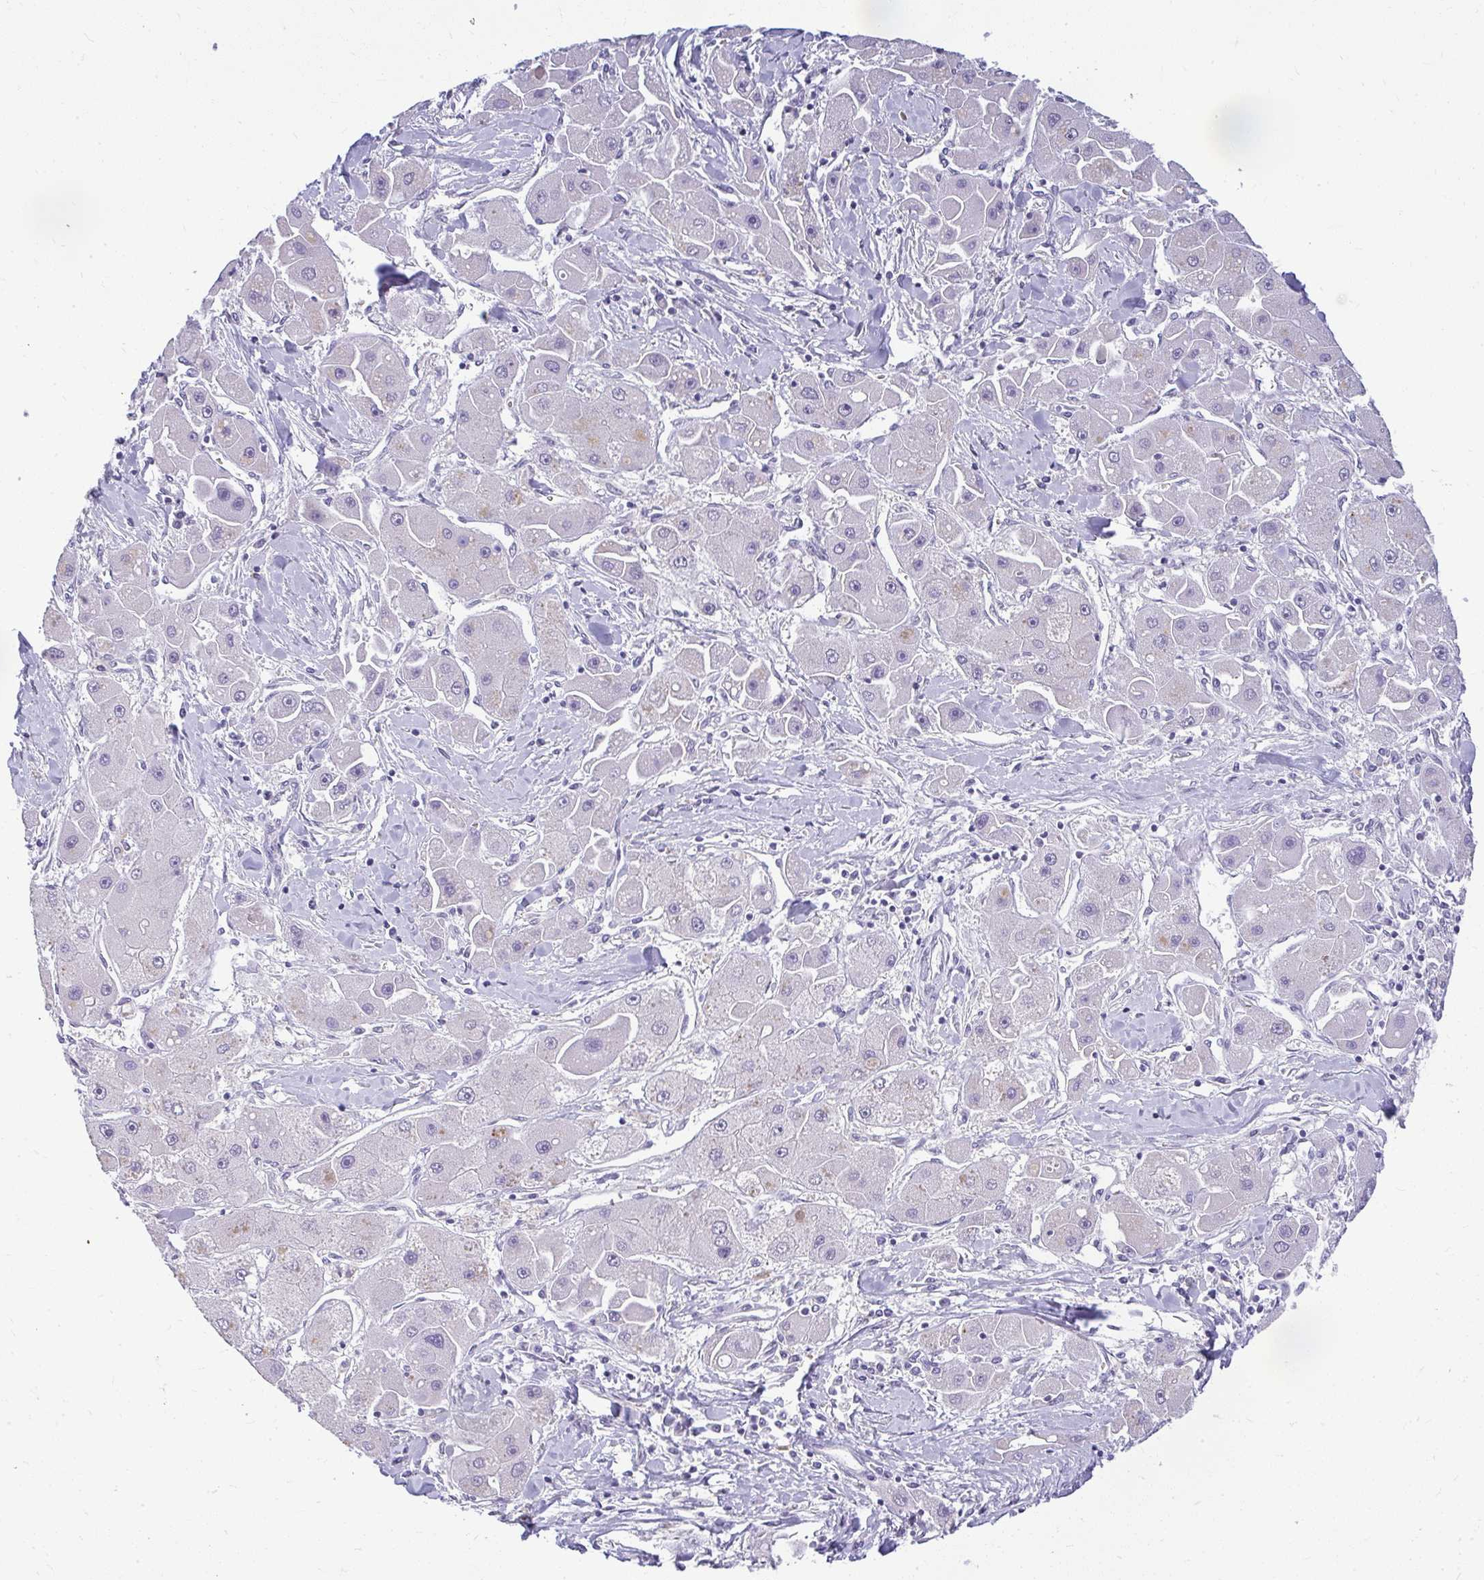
{"staining": {"intensity": "negative", "quantity": "none", "location": "none"}, "tissue": "liver cancer", "cell_type": "Tumor cells", "image_type": "cancer", "snomed": [{"axis": "morphology", "description": "Carcinoma, Hepatocellular, NOS"}, {"axis": "topography", "description": "Liver"}], "caption": "The IHC image has no significant positivity in tumor cells of hepatocellular carcinoma (liver) tissue. Brightfield microscopy of immunohistochemistry stained with DAB (3,3'-diaminobenzidine) (brown) and hematoxylin (blue), captured at high magnification.", "gene": "TEX33", "patient": {"sex": "male", "age": 24}}